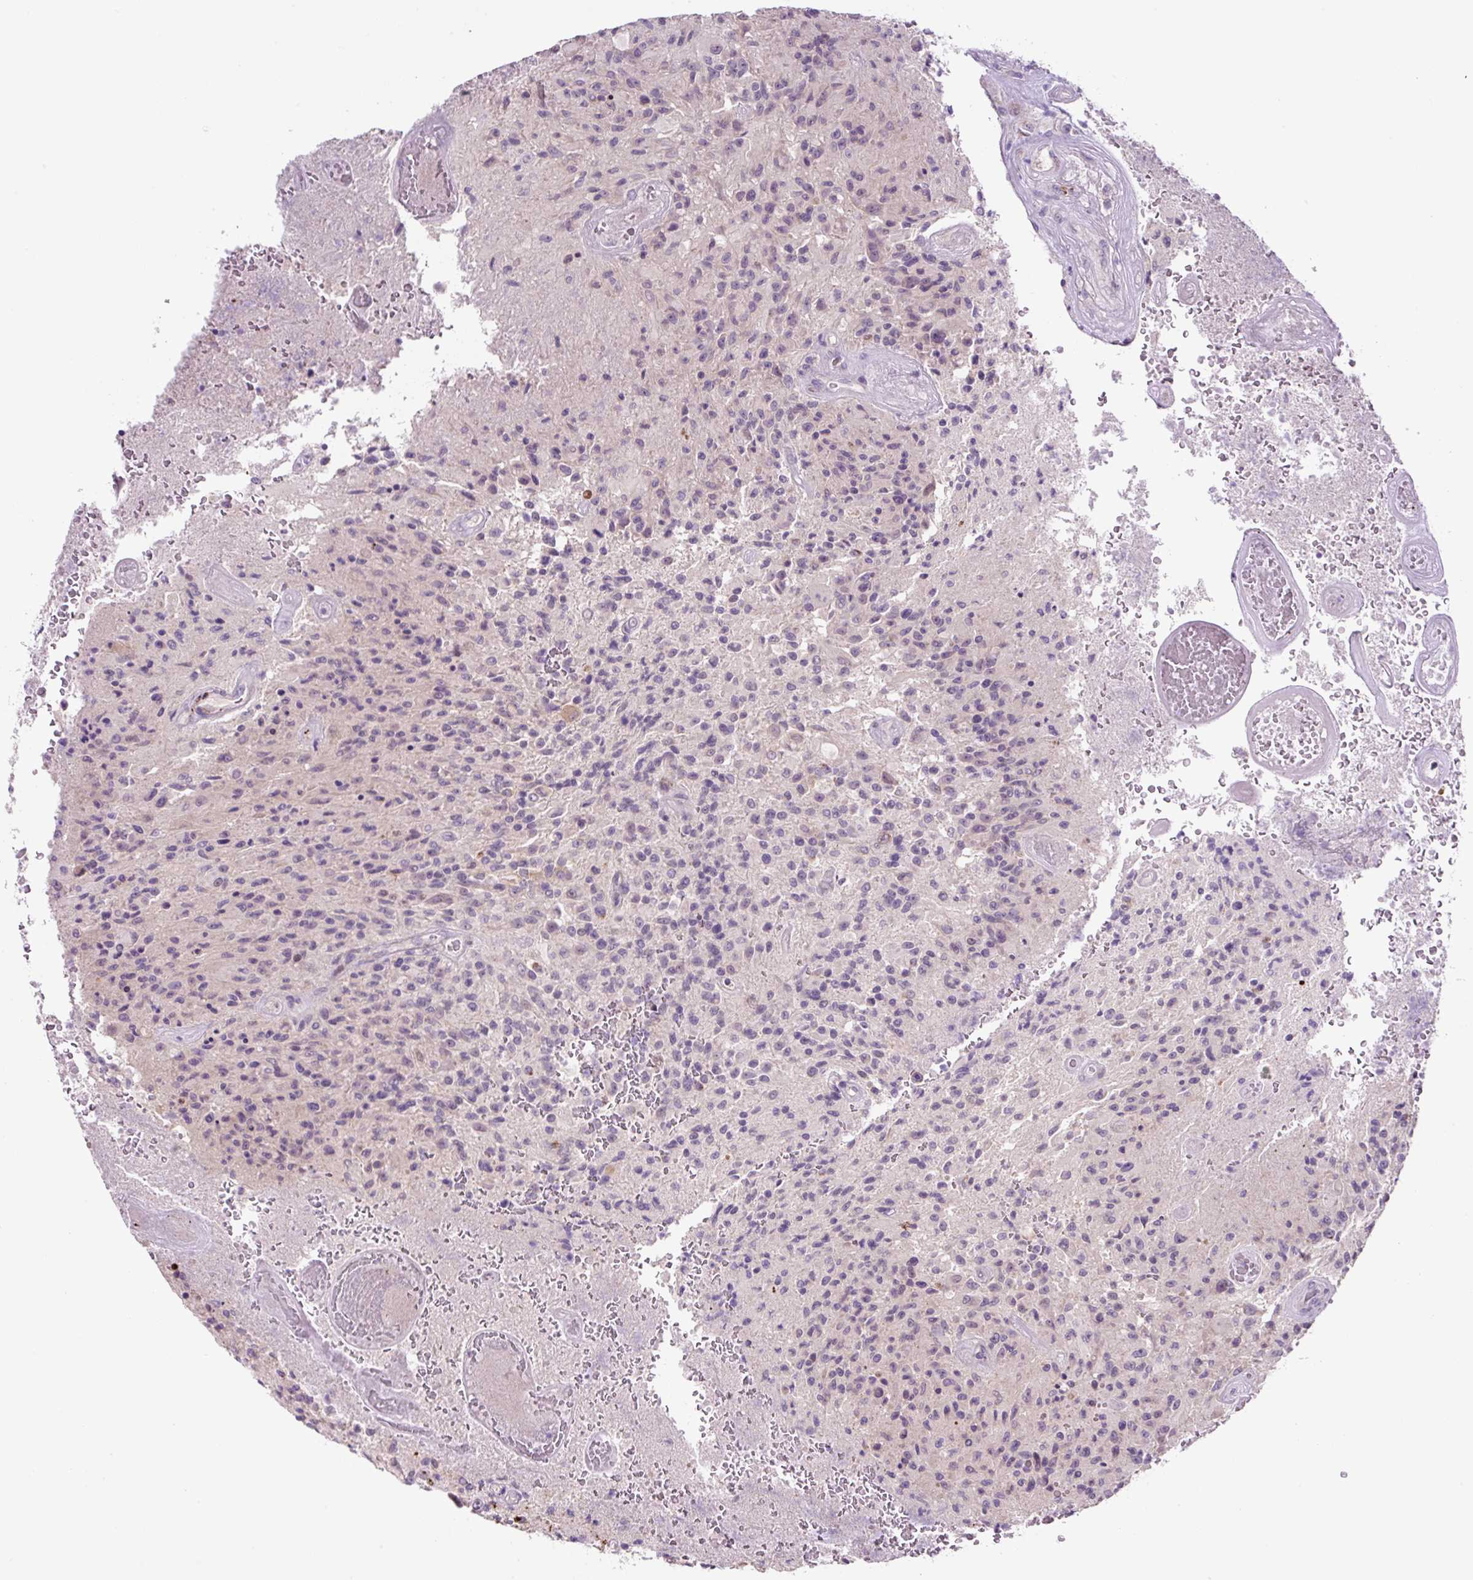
{"staining": {"intensity": "negative", "quantity": "none", "location": "none"}, "tissue": "glioma", "cell_type": "Tumor cells", "image_type": "cancer", "snomed": [{"axis": "morphology", "description": "Normal tissue, NOS"}, {"axis": "morphology", "description": "Glioma, malignant, High grade"}, {"axis": "topography", "description": "Cerebral cortex"}], "caption": "A micrograph of glioma stained for a protein exhibits no brown staining in tumor cells.", "gene": "OGDHL", "patient": {"sex": "male", "age": 56}}